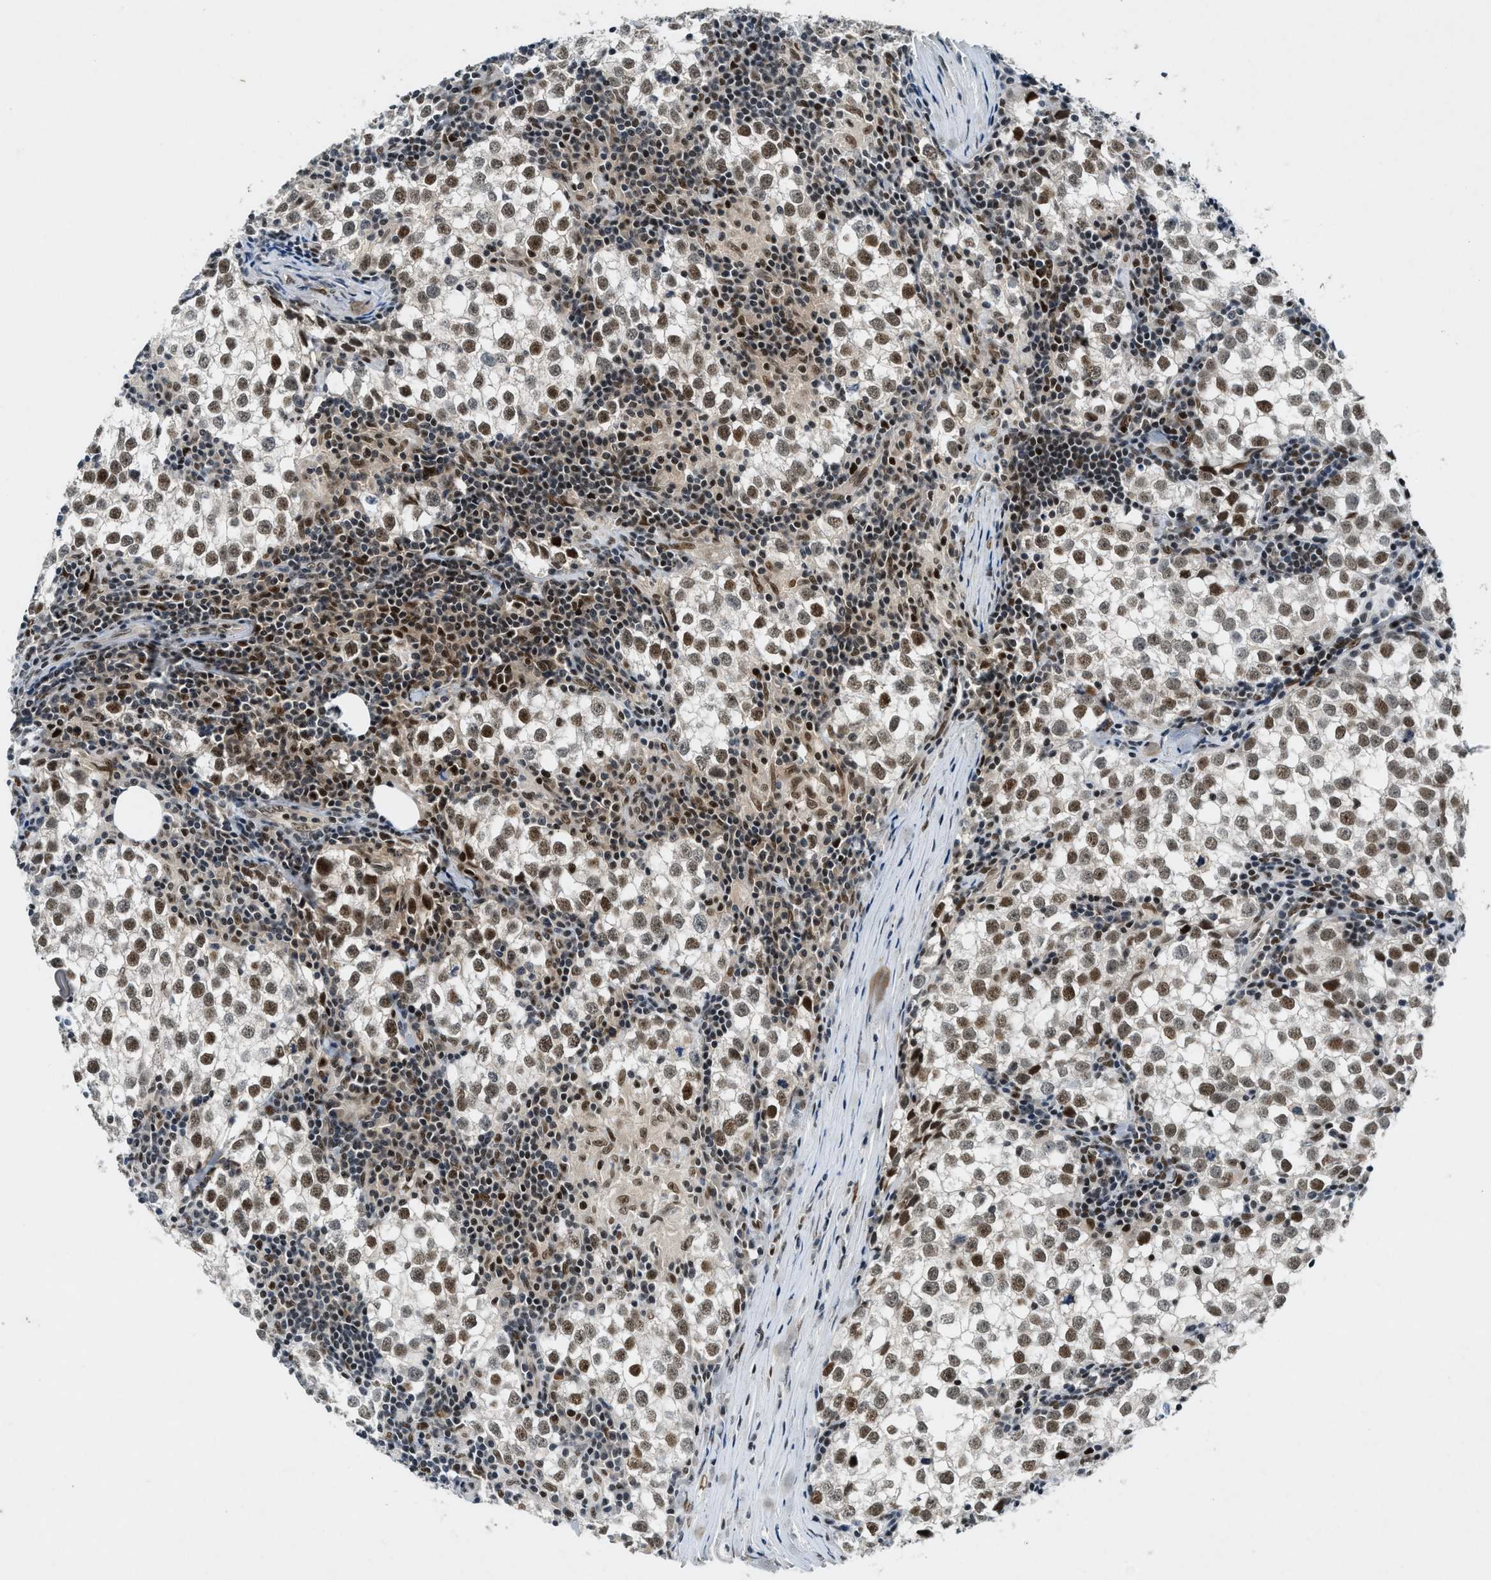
{"staining": {"intensity": "moderate", "quantity": ">75%", "location": "nuclear"}, "tissue": "testis cancer", "cell_type": "Tumor cells", "image_type": "cancer", "snomed": [{"axis": "morphology", "description": "Seminoma, NOS"}, {"axis": "morphology", "description": "Carcinoma, Embryonal, NOS"}, {"axis": "topography", "description": "Testis"}], "caption": "Seminoma (testis) stained with DAB immunohistochemistry (IHC) exhibits medium levels of moderate nuclear expression in approximately >75% of tumor cells. The staining was performed using DAB to visualize the protein expression in brown, while the nuclei were stained in blue with hematoxylin (Magnification: 20x).", "gene": "NCOA1", "patient": {"sex": "male", "age": 36}}